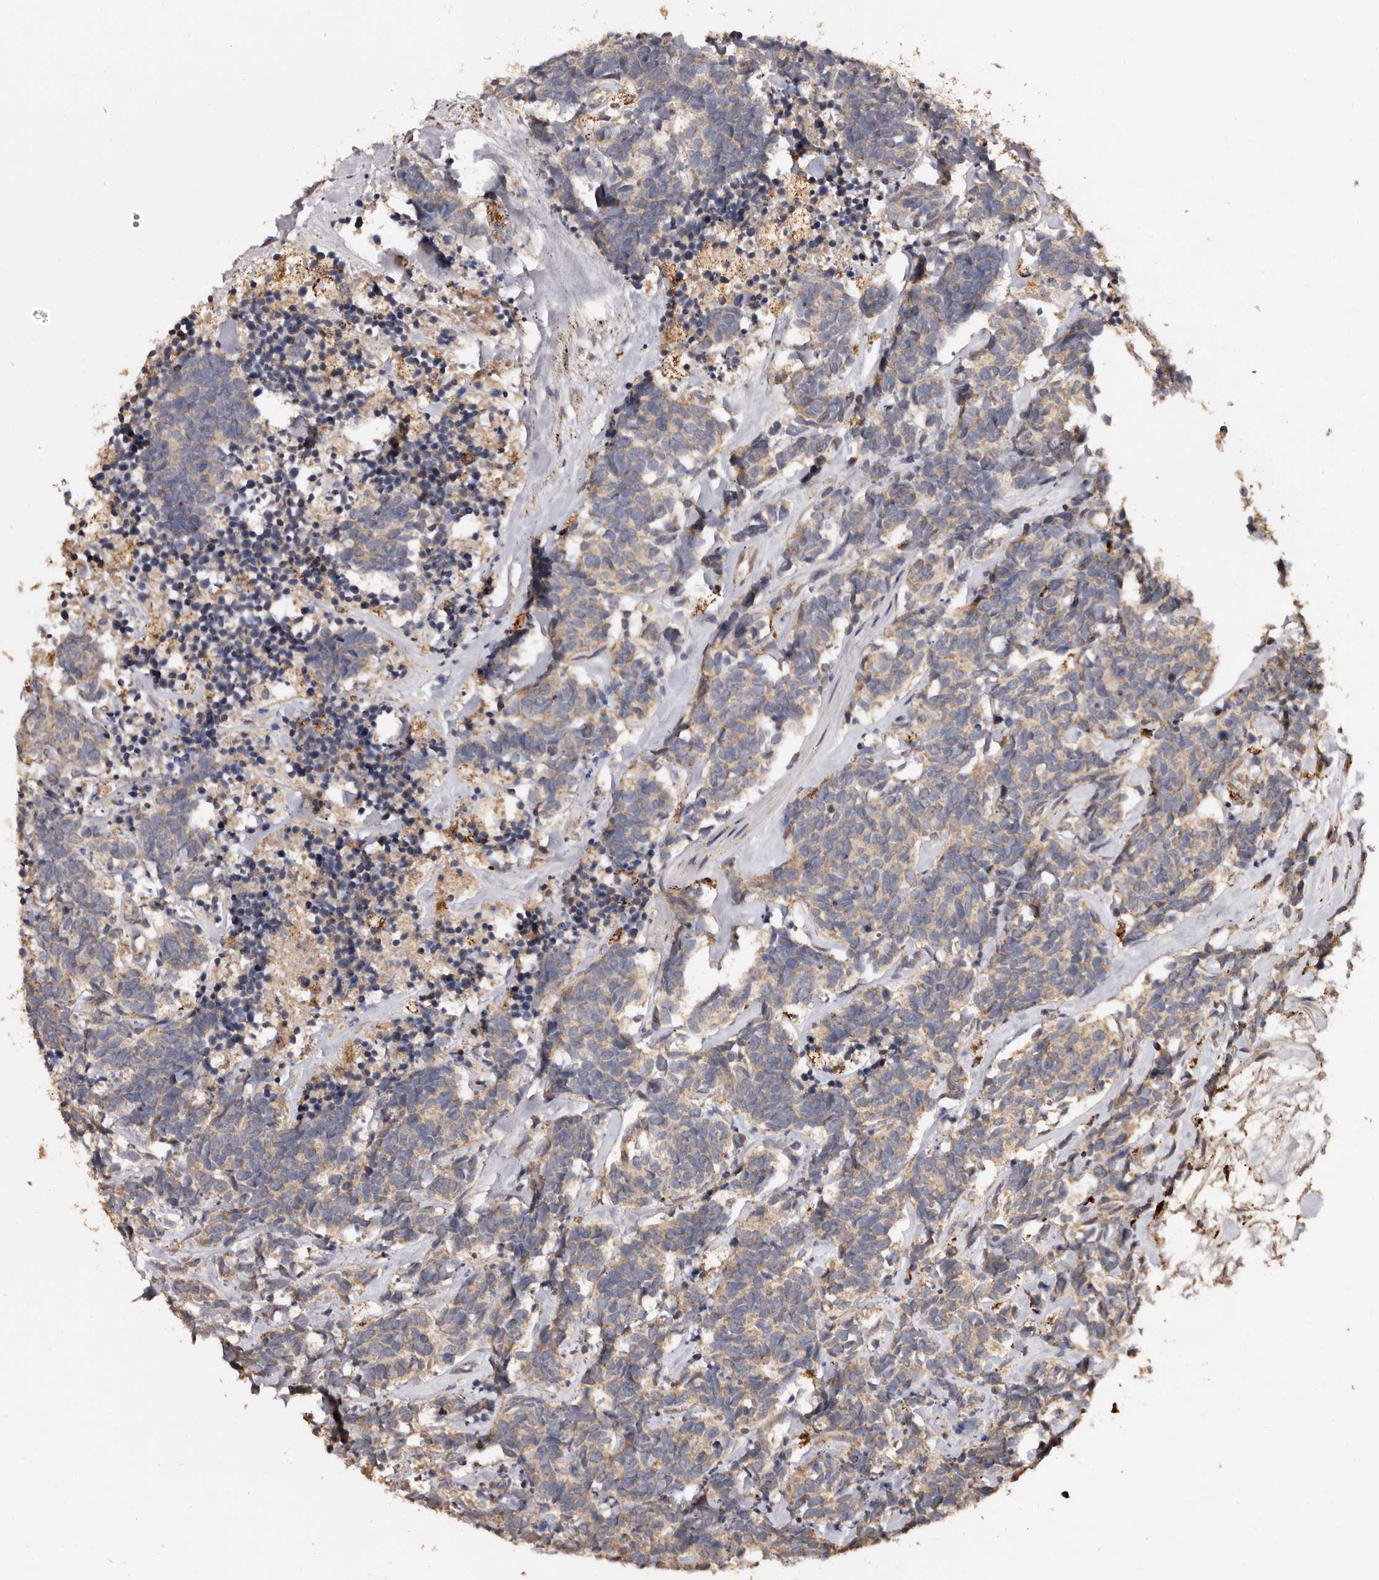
{"staining": {"intensity": "weak", "quantity": "25%-75%", "location": "cytoplasmic/membranous"}, "tissue": "carcinoid", "cell_type": "Tumor cells", "image_type": "cancer", "snomed": [{"axis": "morphology", "description": "Carcinoma, NOS"}, {"axis": "morphology", "description": "Carcinoid, malignant, NOS"}, {"axis": "topography", "description": "Urinary bladder"}], "caption": "Protein expression by immunohistochemistry (IHC) shows weak cytoplasmic/membranous staining in approximately 25%-75% of tumor cells in carcinoma.", "gene": "AKAP7", "patient": {"sex": "male", "age": 57}}